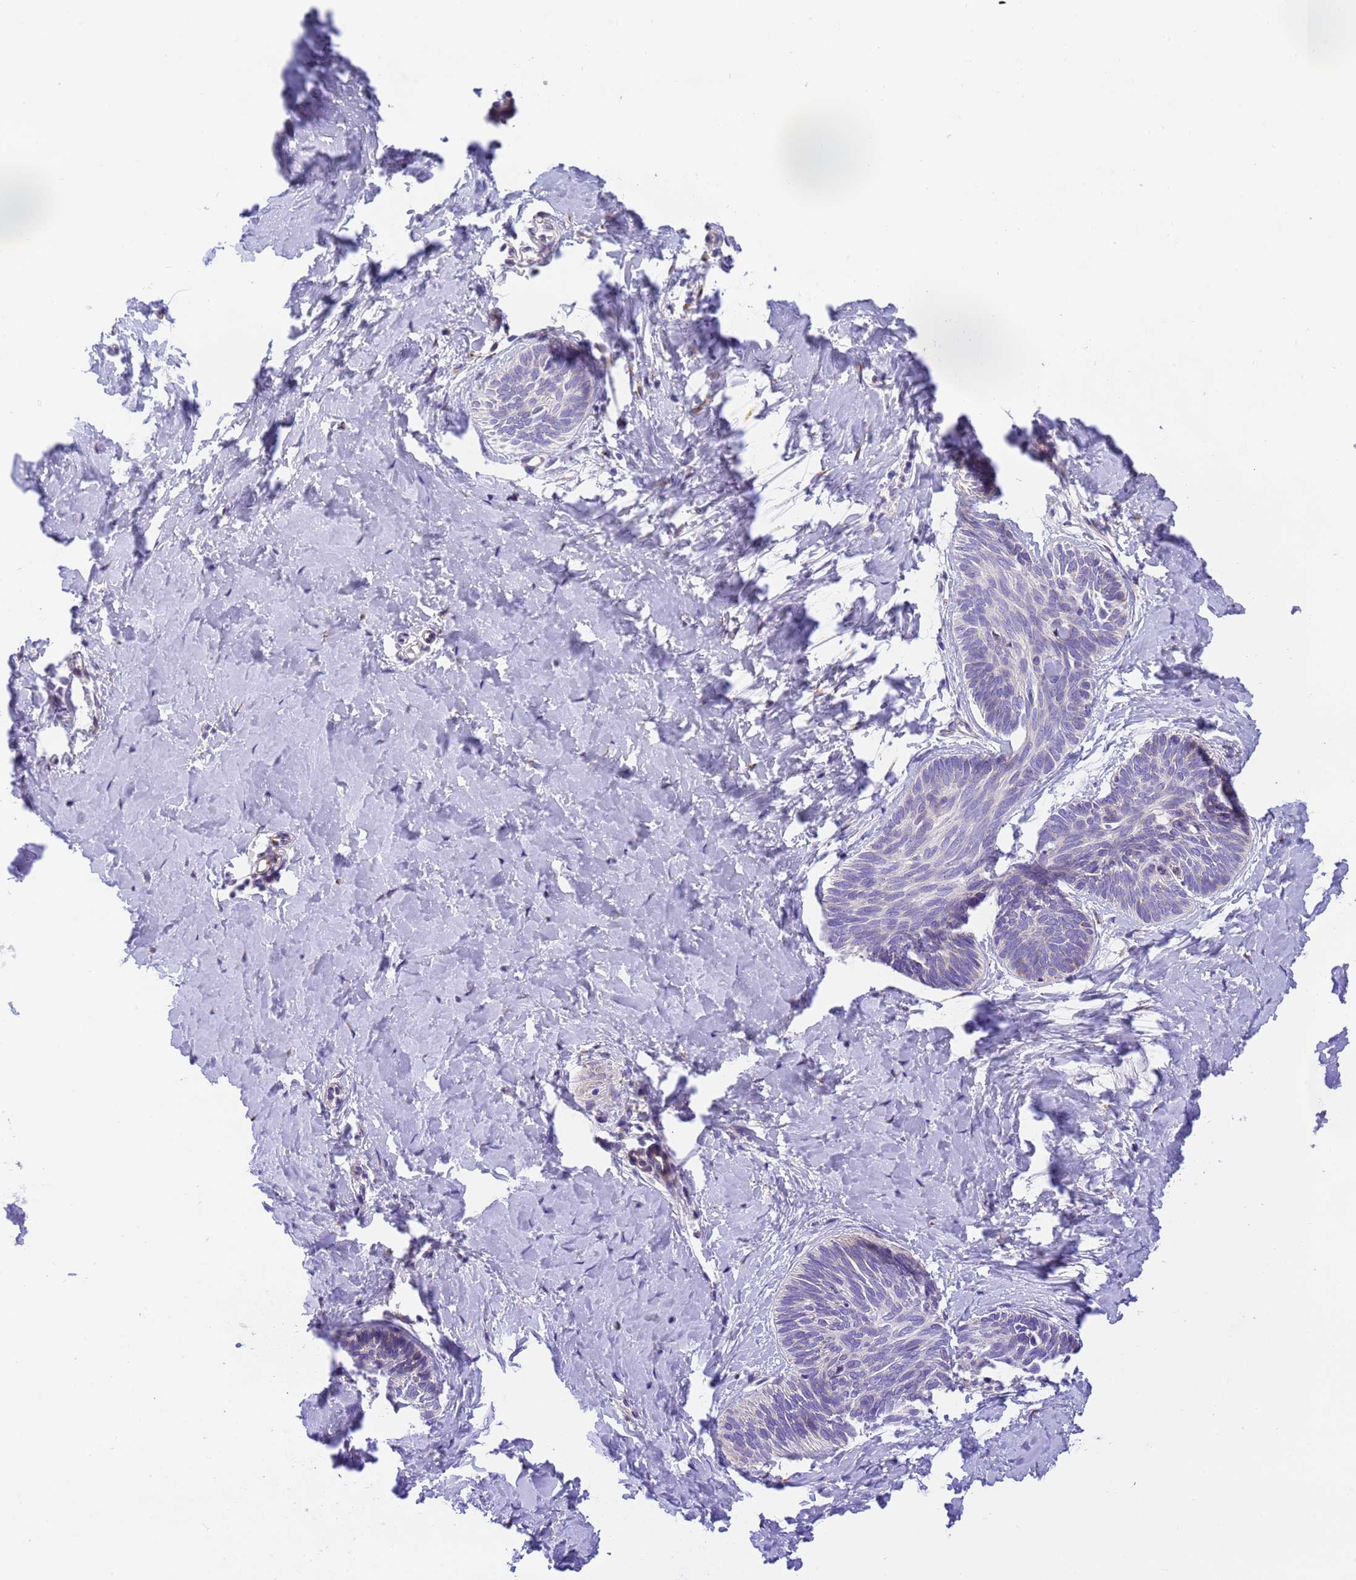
{"staining": {"intensity": "negative", "quantity": "none", "location": "none"}, "tissue": "skin cancer", "cell_type": "Tumor cells", "image_type": "cancer", "snomed": [{"axis": "morphology", "description": "Basal cell carcinoma"}, {"axis": "topography", "description": "Skin"}], "caption": "Tumor cells are negative for protein expression in human skin cancer. (DAB immunohistochemistry, high magnification).", "gene": "RHBDD3", "patient": {"sex": "female", "age": 81}}